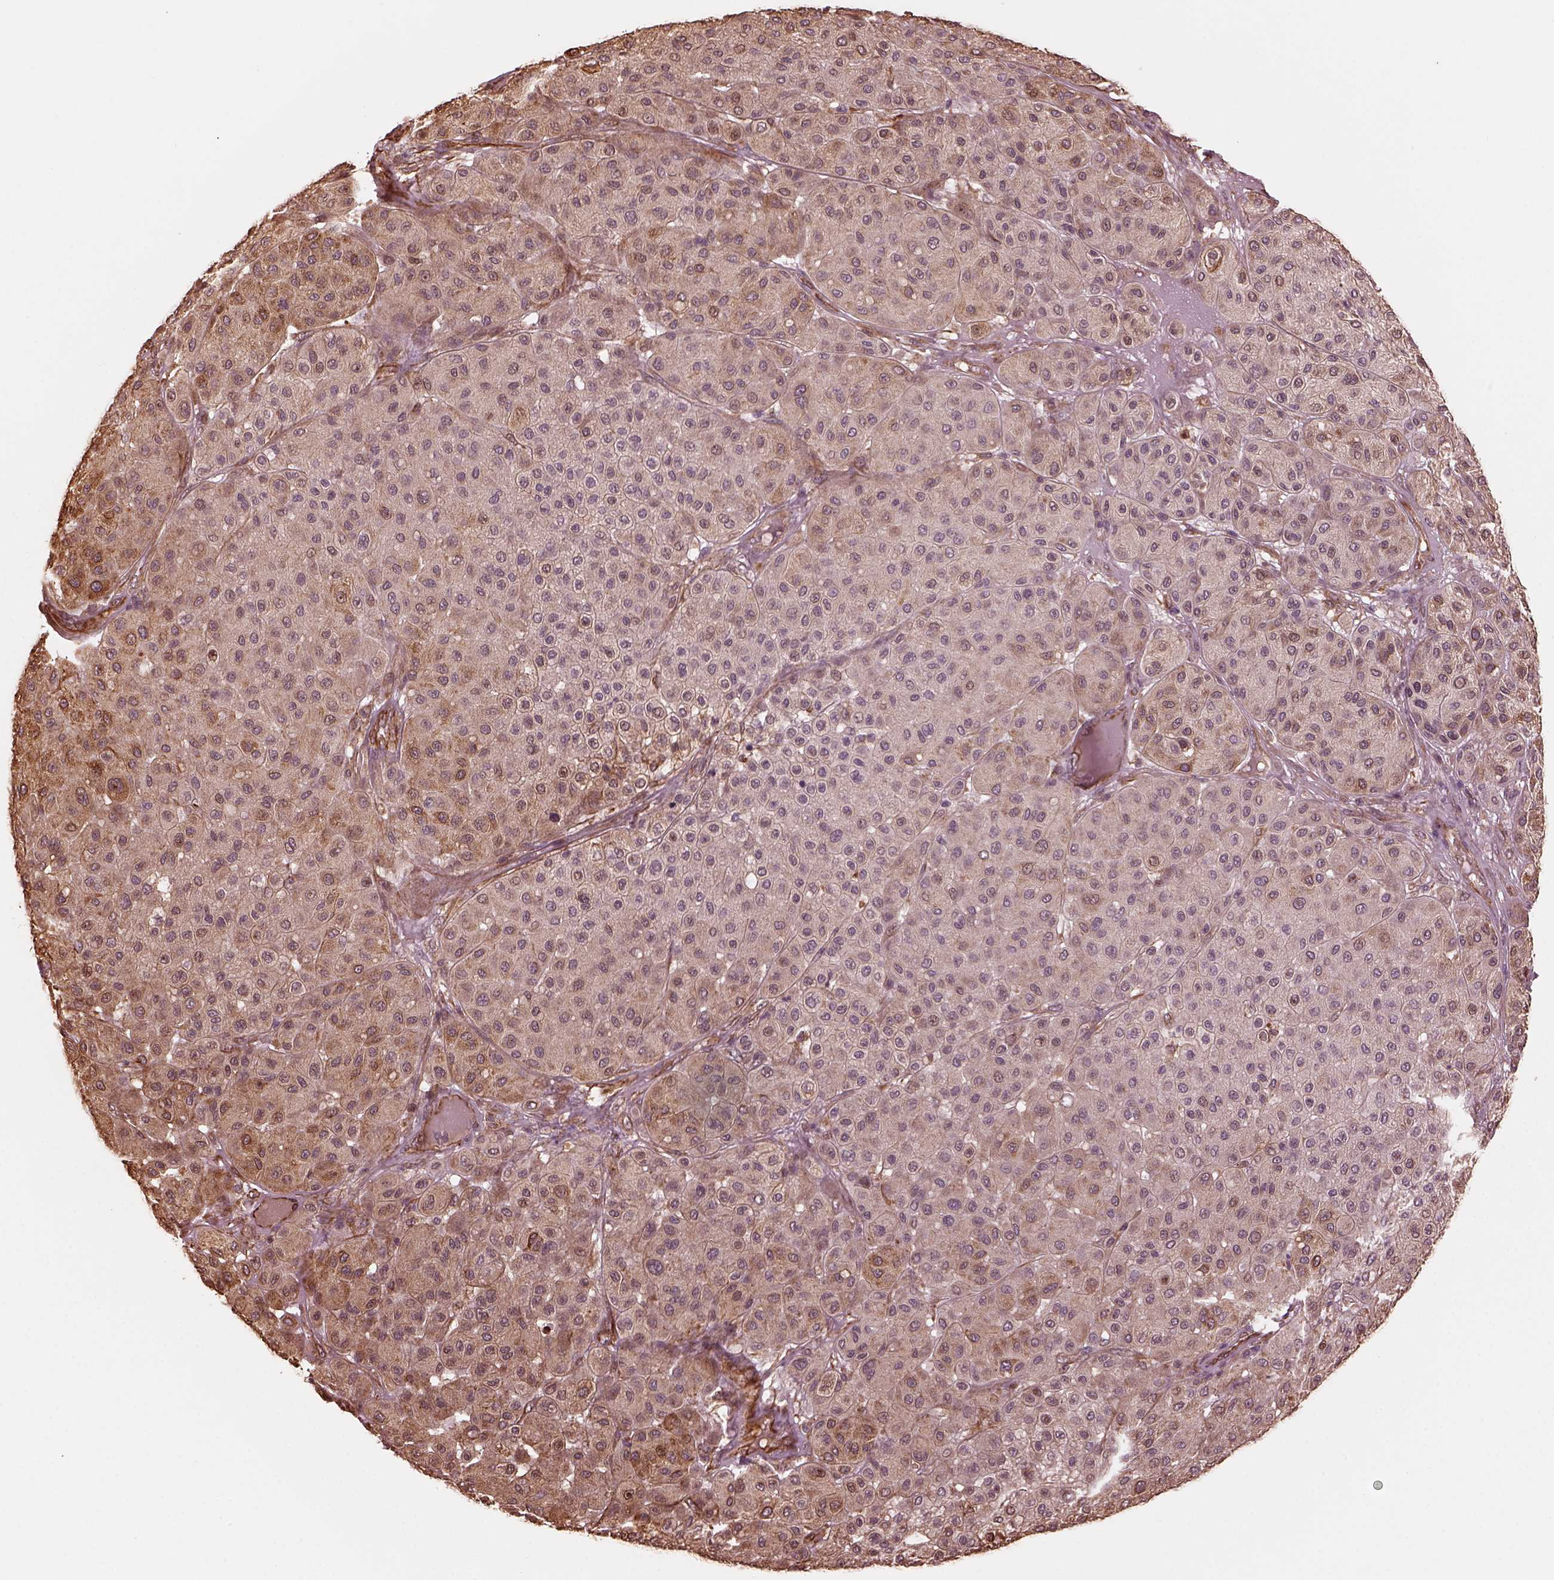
{"staining": {"intensity": "weak", "quantity": "25%-75%", "location": "cytoplasmic/membranous"}, "tissue": "melanoma", "cell_type": "Tumor cells", "image_type": "cancer", "snomed": [{"axis": "morphology", "description": "Malignant melanoma, Metastatic site"}, {"axis": "topography", "description": "Smooth muscle"}], "caption": "A micrograph showing weak cytoplasmic/membranous staining in about 25%-75% of tumor cells in melanoma, as visualized by brown immunohistochemical staining.", "gene": "GTPBP1", "patient": {"sex": "male", "age": 41}}